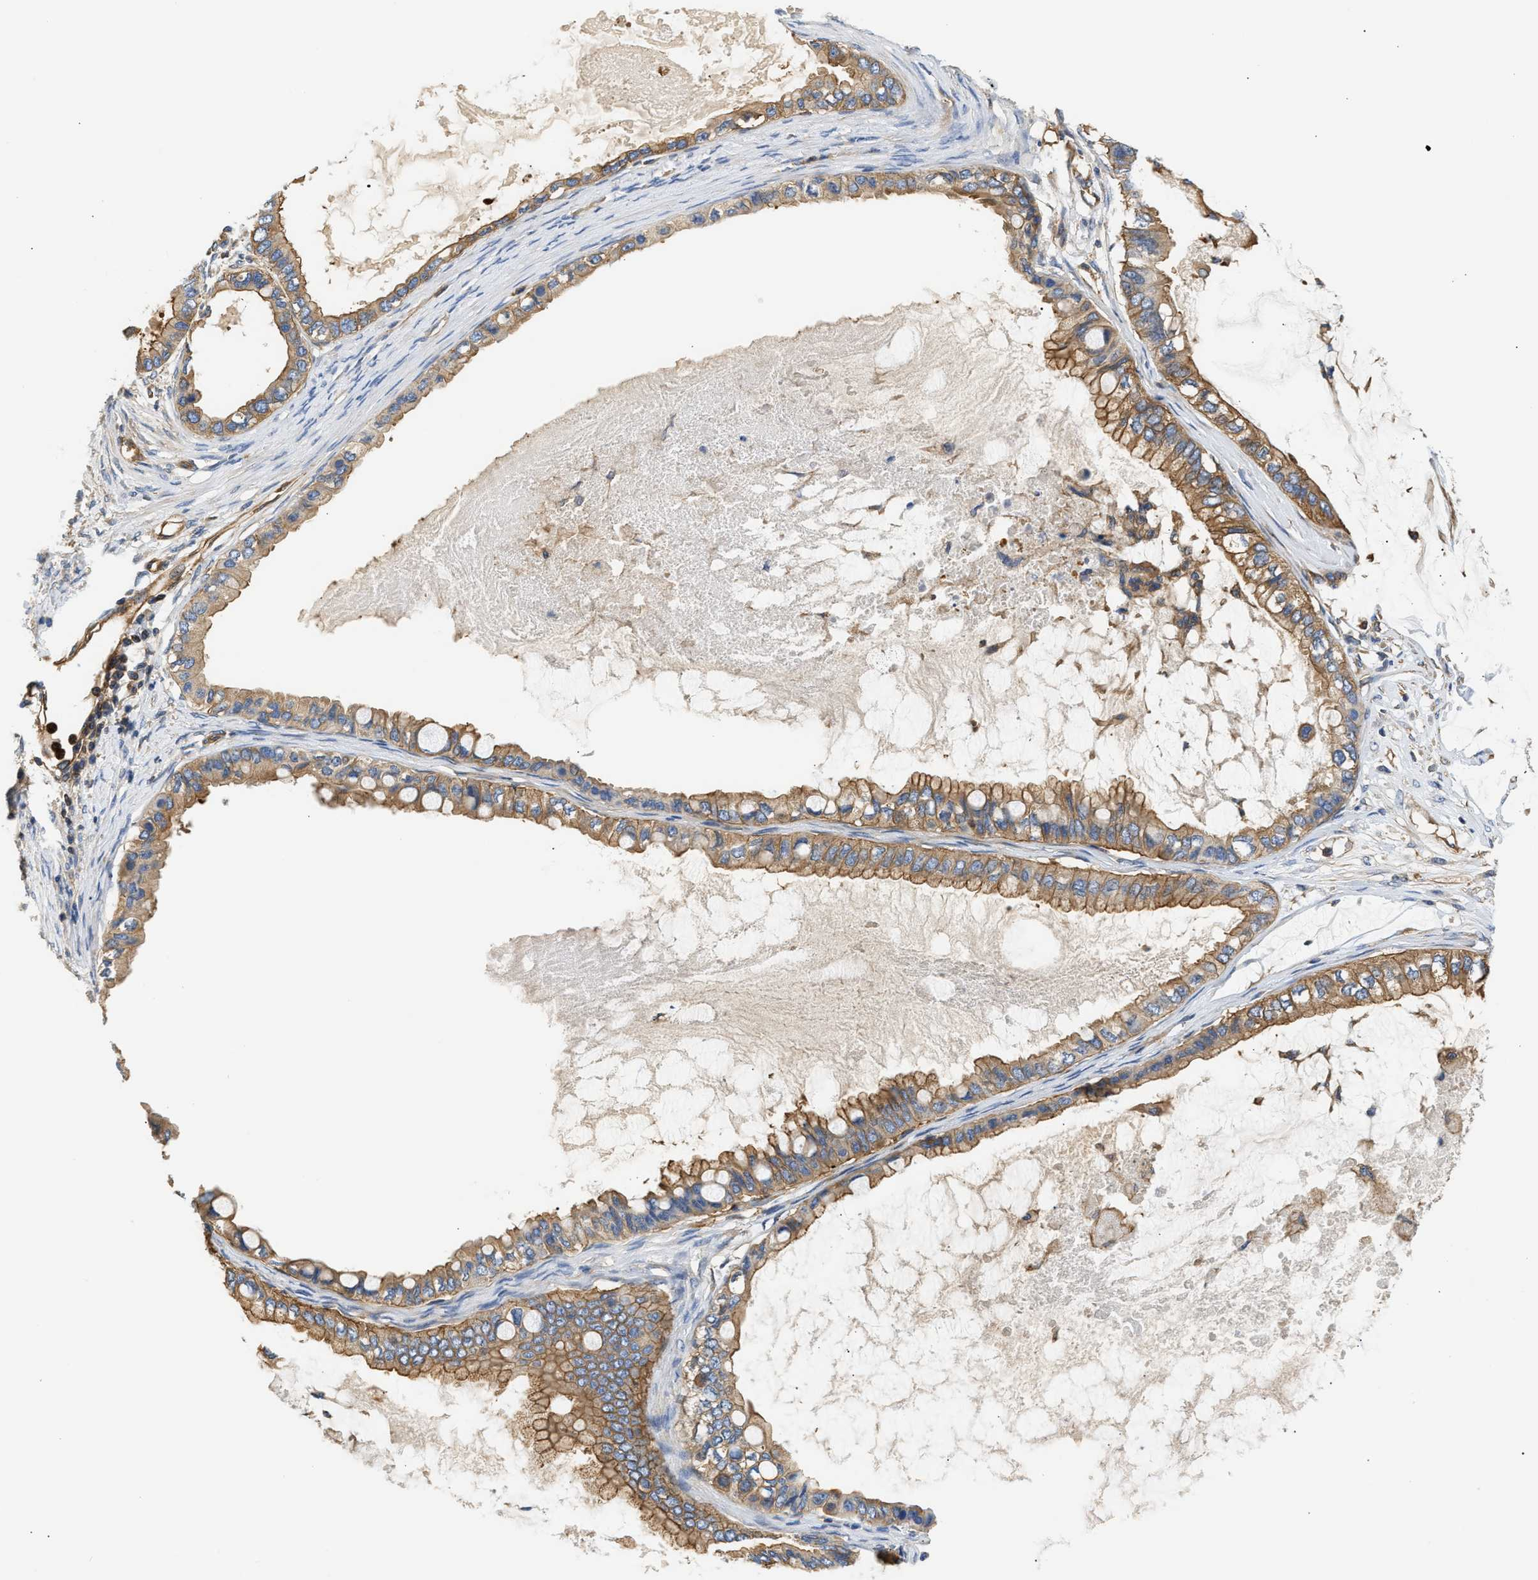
{"staining": {"intensity": "moderate", "quantity": ">75%", "location": "cytoplasmic/membranous"}, "tissue": "ovarian cancer", "cell_type": "Tumor cells", "image_type": "cancer", "snomed": [{"axis": "morphology", "description": "Cystadenocarcinoma, mucinous, NOS"}, {"axis": "topography", "description": "Ovary"}], "caption": "Protein expression by immunohistochemistry (IHC) demonstrates moderate cytoplasmic/membranous staining in approximately >75% of tumor cells in ovarian cancer. (DAB IHC, brown staining for protein, blue staining for nuclei).", "gene": "SAMD9L", "patient": {"sex": "female", "age": 80}}